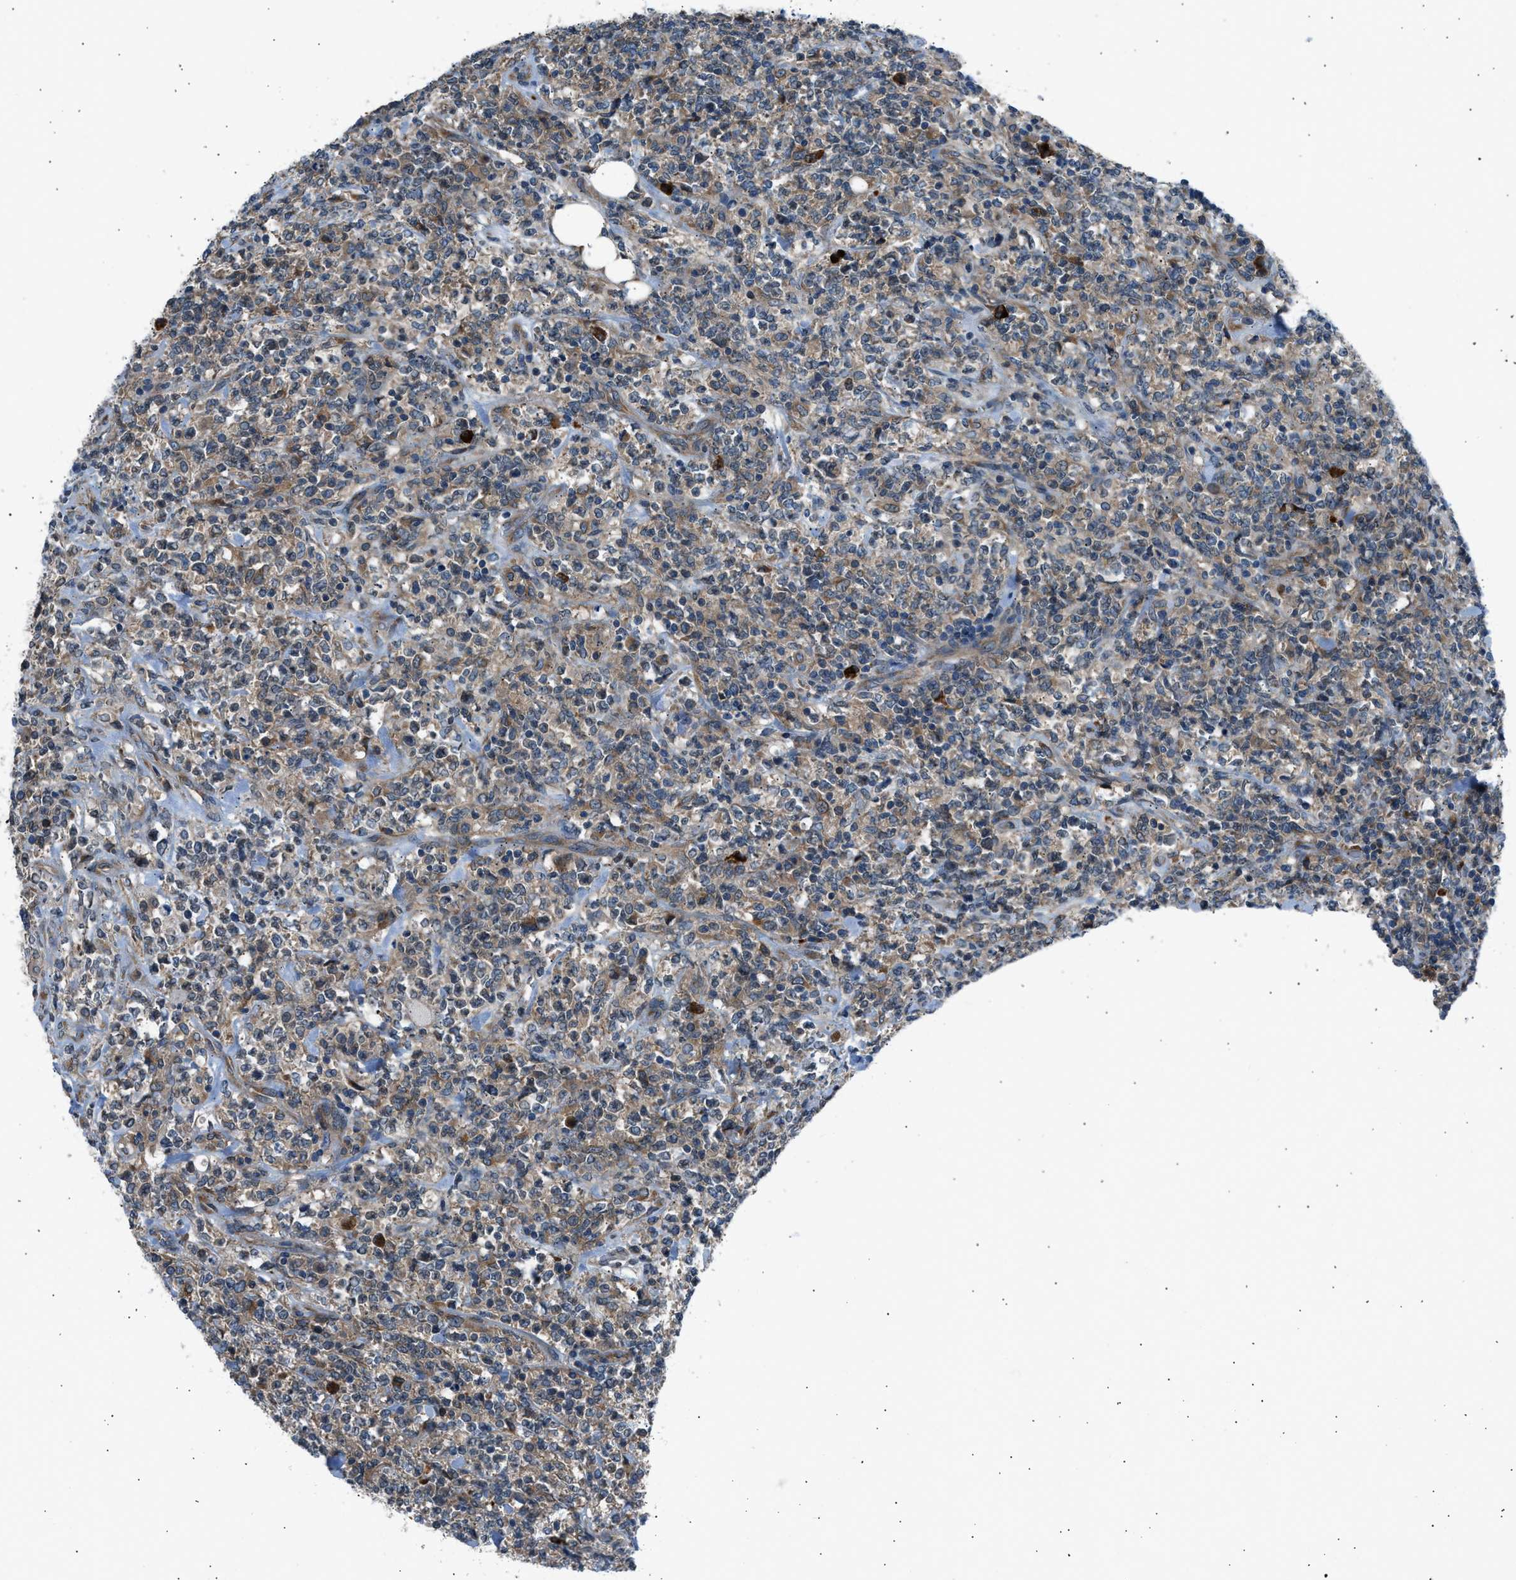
{"staining": {"intensity": "weak", "quantity": ">75%", "location": "cytoplasmic/membranous"}, "tissue": "lymphoma", "cell_type": "Tumor cells", "image_type": "cancer", "snomed": [{"axis": "morphology", "description": "Malignant lymphoma, non-Hodgkin's type, High grade"}, {"axis": "topography", "description": "Soft tissue"}], "caption": "A histopathology image of human lymphoma stained for a protein reveals weak cytoplasmic/membranous brown staining in tumor cells. The staining was performed using DAB, with brown indicating positive protein expression. Nuclei are stained blue with hematoxylin.", "gene": "EDARADD", "patient": {"sex": "male", "age": 18}}